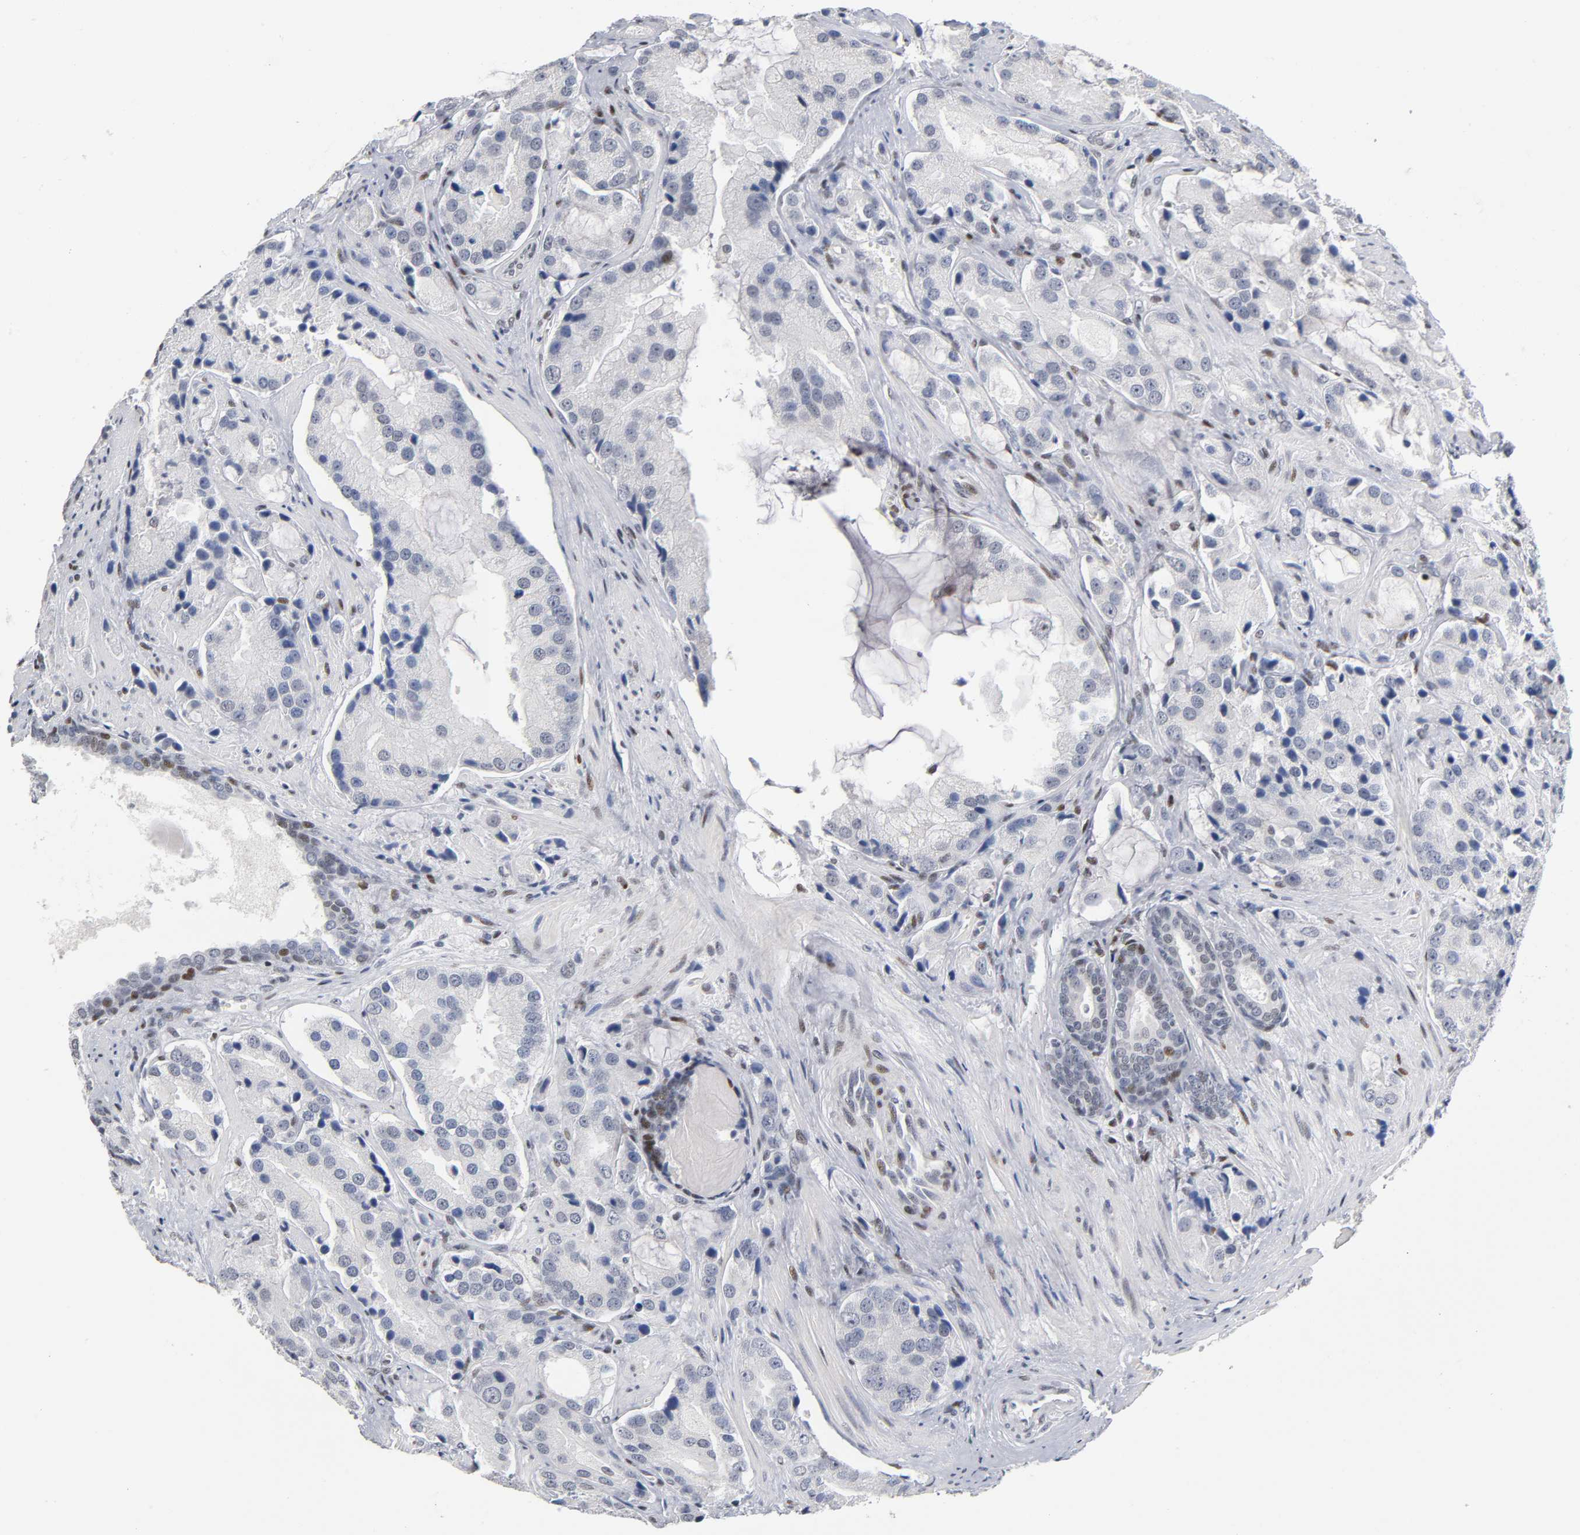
{"staining": {"intensity": "moderate", "quantity": "<25%", "location": "nuclear"}, "tissue": "prostate cancer", "cell_type": "Tumor cells", "image_type": "cancer", "snomed": [{"axis": "morphology", "description": "Adenocarcinoma, High grade"}, {"axis": "topography", "description": "Prostate"}], "caption": "Human prostate high-grade adenocarcinoma stained with a brown dye demonstrates moderate nuclear positive expression in approximately <25% of tumor cells.", "gene": "SP3", "patient": {"sex": "male", "age": 70}}